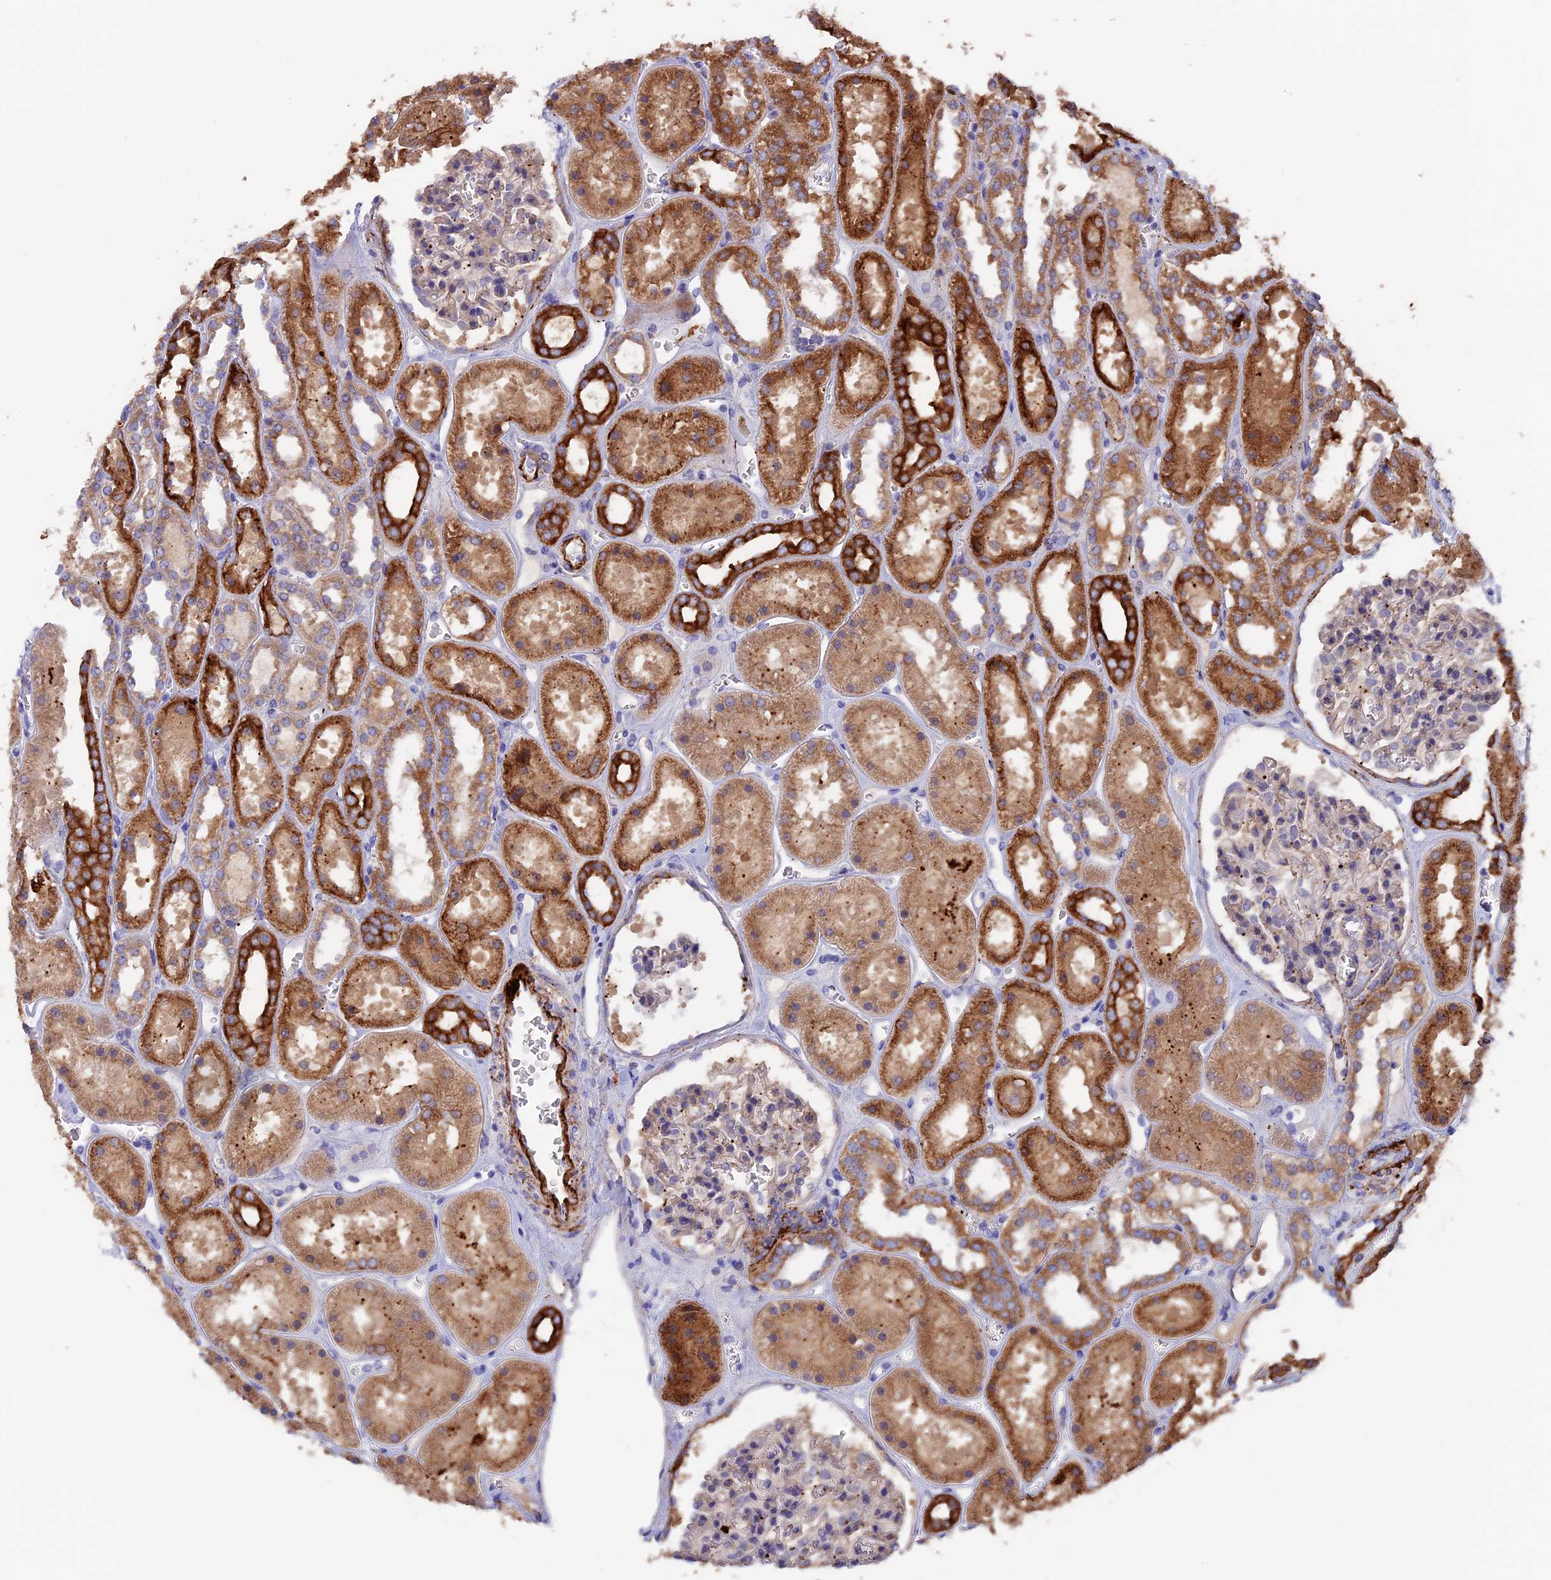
{"staining": {"intensity": "weak", "quantity": "25%-75%", "location": "cytoplasmic/membranous"}, "tissue": "kidney", "cell_type": "Cells in glomeruli", "image_type": "normal", "snomed": [{"axis": "morphology", "description": "Normal tissue, NOS"}, {"axis": "topography", "description": "Kidney"}], "caption": "IHC staining of unremarkable kidney, which reveals low levels of weak cytoplasmic/membranous expression in approximately 25%-75% of cells in glomeruli indicating weak cytoplasmic/membranous protein positivity. The staining was performed using DAB (brown) for protein detection and nuclei were counterstained in hematoxylin (blue).", "gene": "PTPN9", "patient": {"sex": "female", "age": 41}}